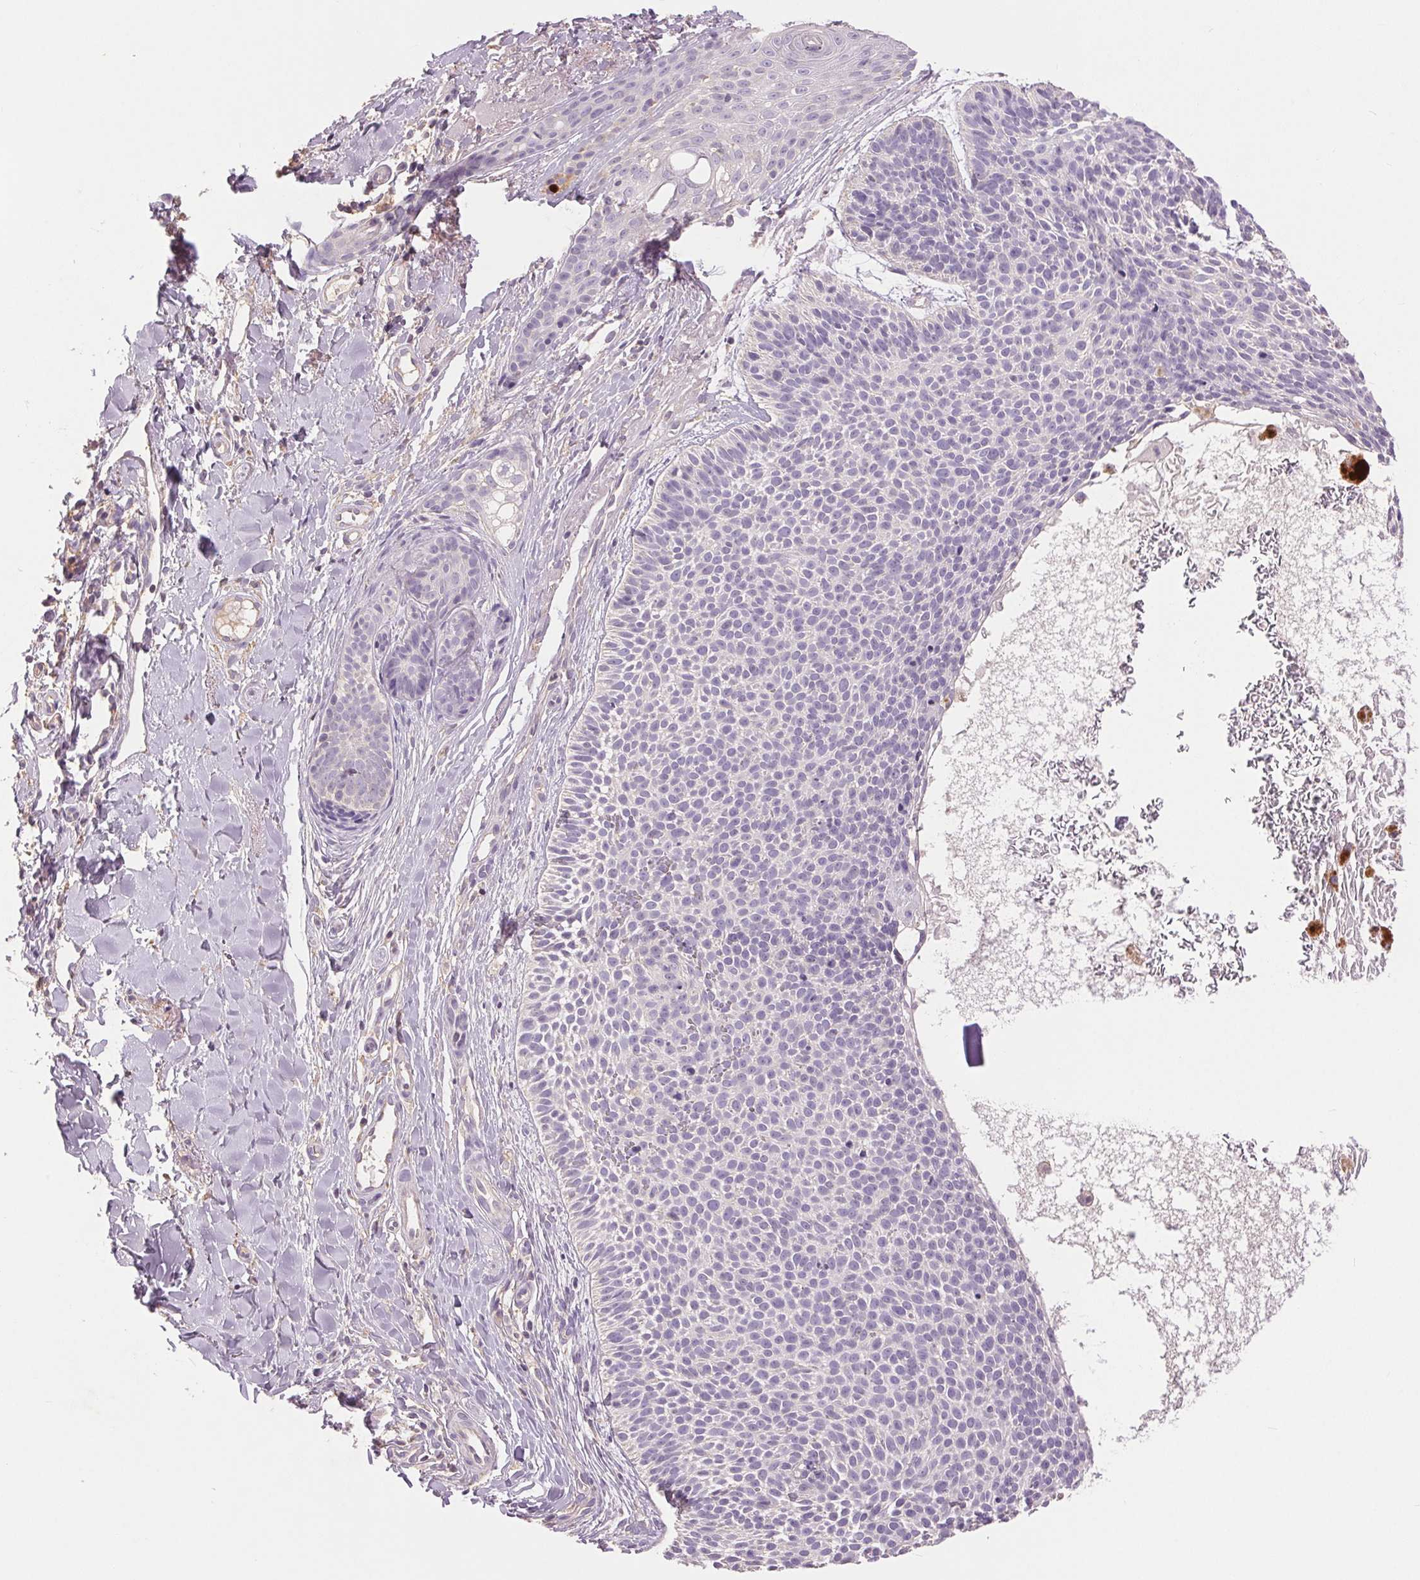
{"staining": {"intensity": "negative", "quantity": "none", "location": "none"}, "tissue": "skin cancer", "cell_type": "Tumor cells", "image_type": "cancer", "snomed": [{"axis": "morphology", "description": "Basal cell carcinoma"}, {"axis": "topography", "description": "Skin"}], "caption": "An IHC micrograph of skin cancer is shown. There is no staining in tumor cells of skin cancer.", "gene": "FXYD4", "patient": {"sex": "male", "age": 82}}